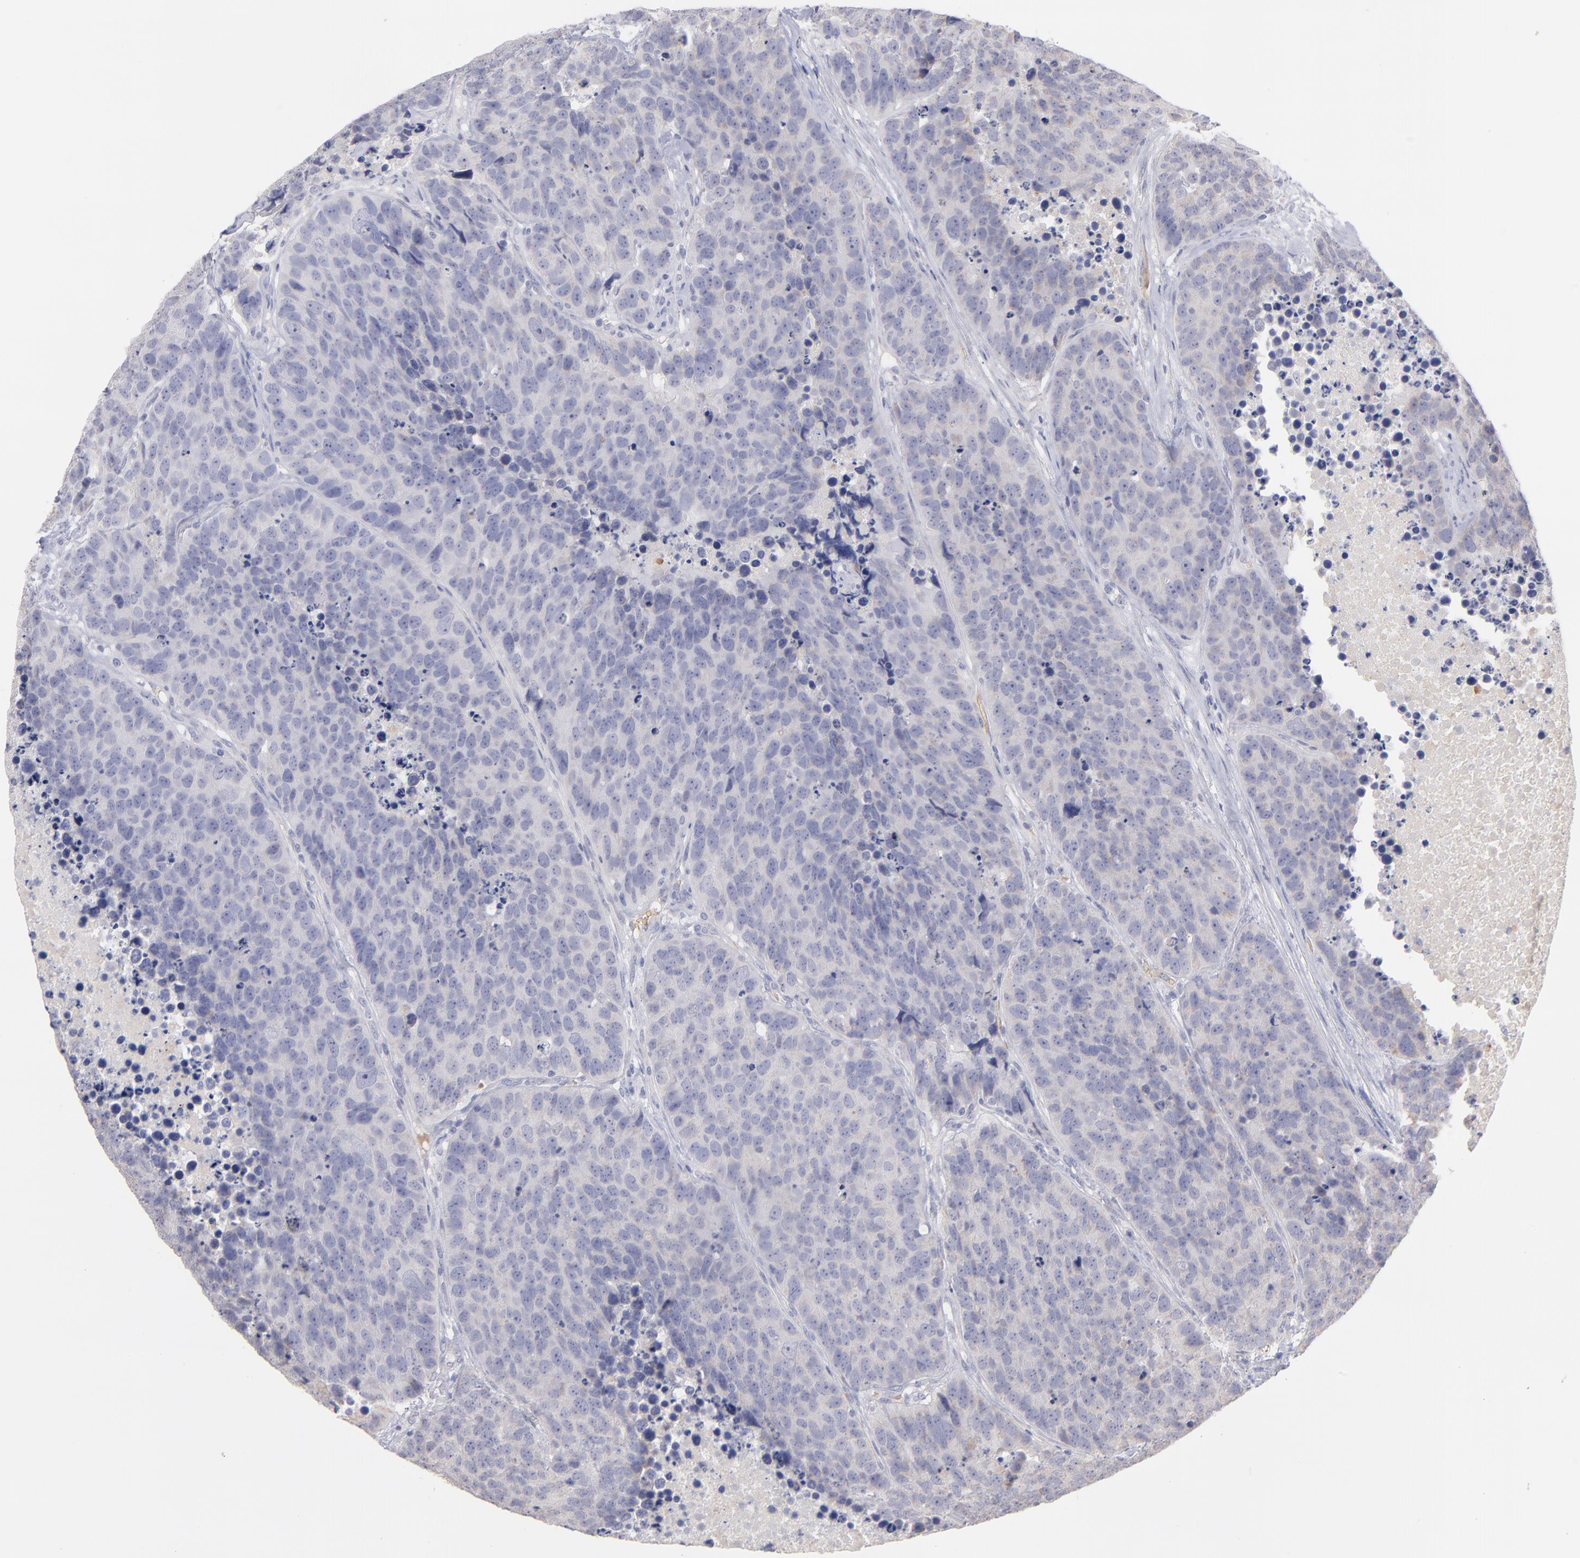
{"staining": {"intensity": "negative", "quantity": "none", "location": "none"}, "tissue": "carcinoid", "cell_type": "Tumor cells", "image_type": "cancer", "snomed": [{"axis": "morphology", "description": "Carcinoid, malignant, NOS"}, {"axis": "topography", "description": "Lung"}], "caption": "The immunohistochemistry histopathology image has no significant positivity in tumor cells of carcinoid (malignant) tissue.", "gene": "F13B", "patient": {"sex": "male", "age": 60}}